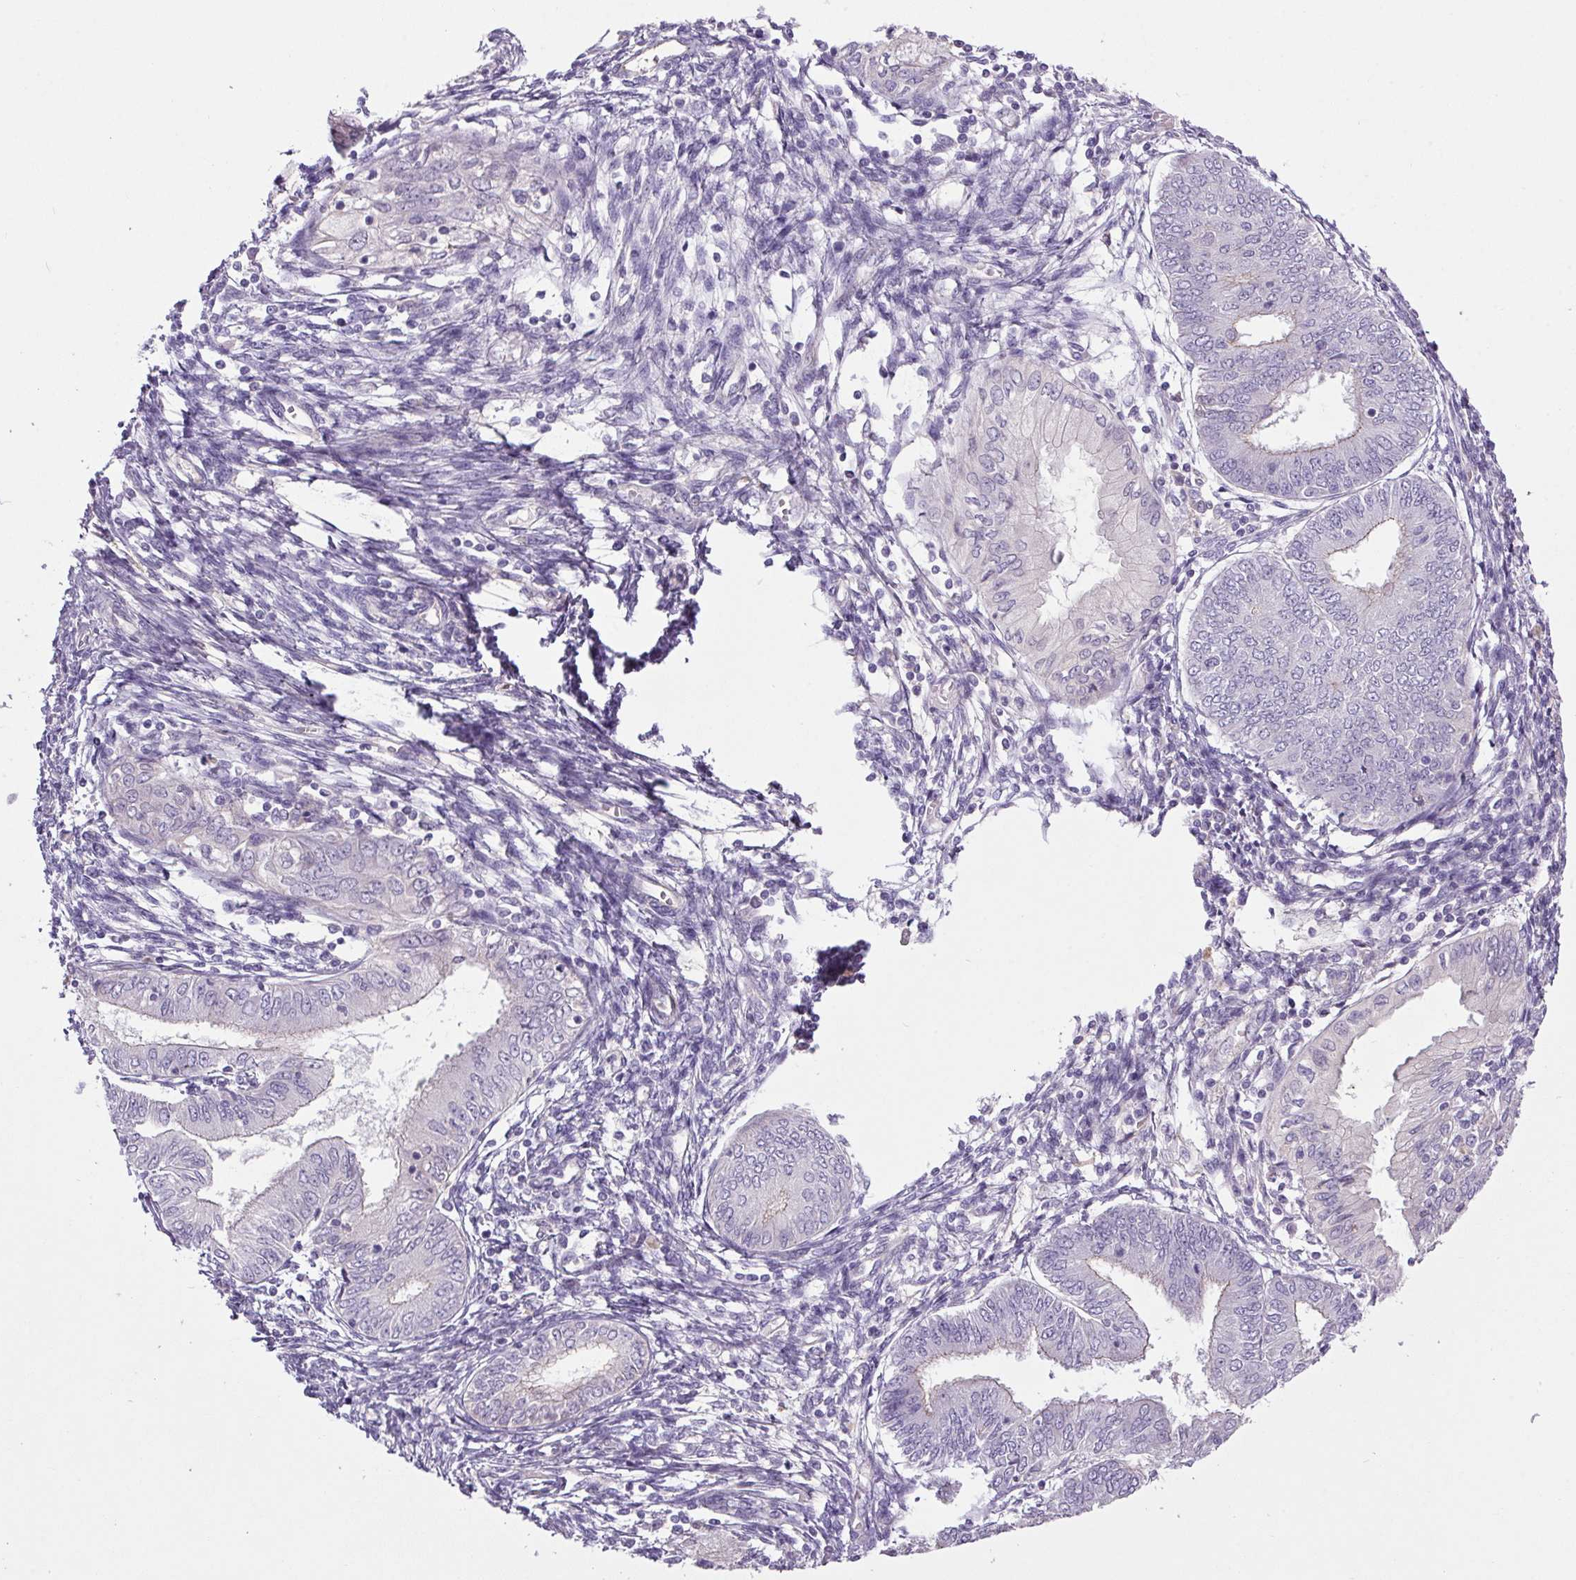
{"staining": {"intensity": "negative", "quantity": "none", "location": "none"}, "tissue": "endometrial cancer", "cell_type": "Tumor cells", "image_type": "cancer", "snomed": [{"axis": "morphology", "description": "Adenocarcinoma, NOS"}, {"axis": "topography", "description": "Endometrium"}], "caption": "Tumor cells are negative for brown protein staining in adenocarcinoma (endometrial). (DAB immunohistochemistry, high magnification).", "gene": "APOC4", "patient": {"sex": "female", "age": 68}}